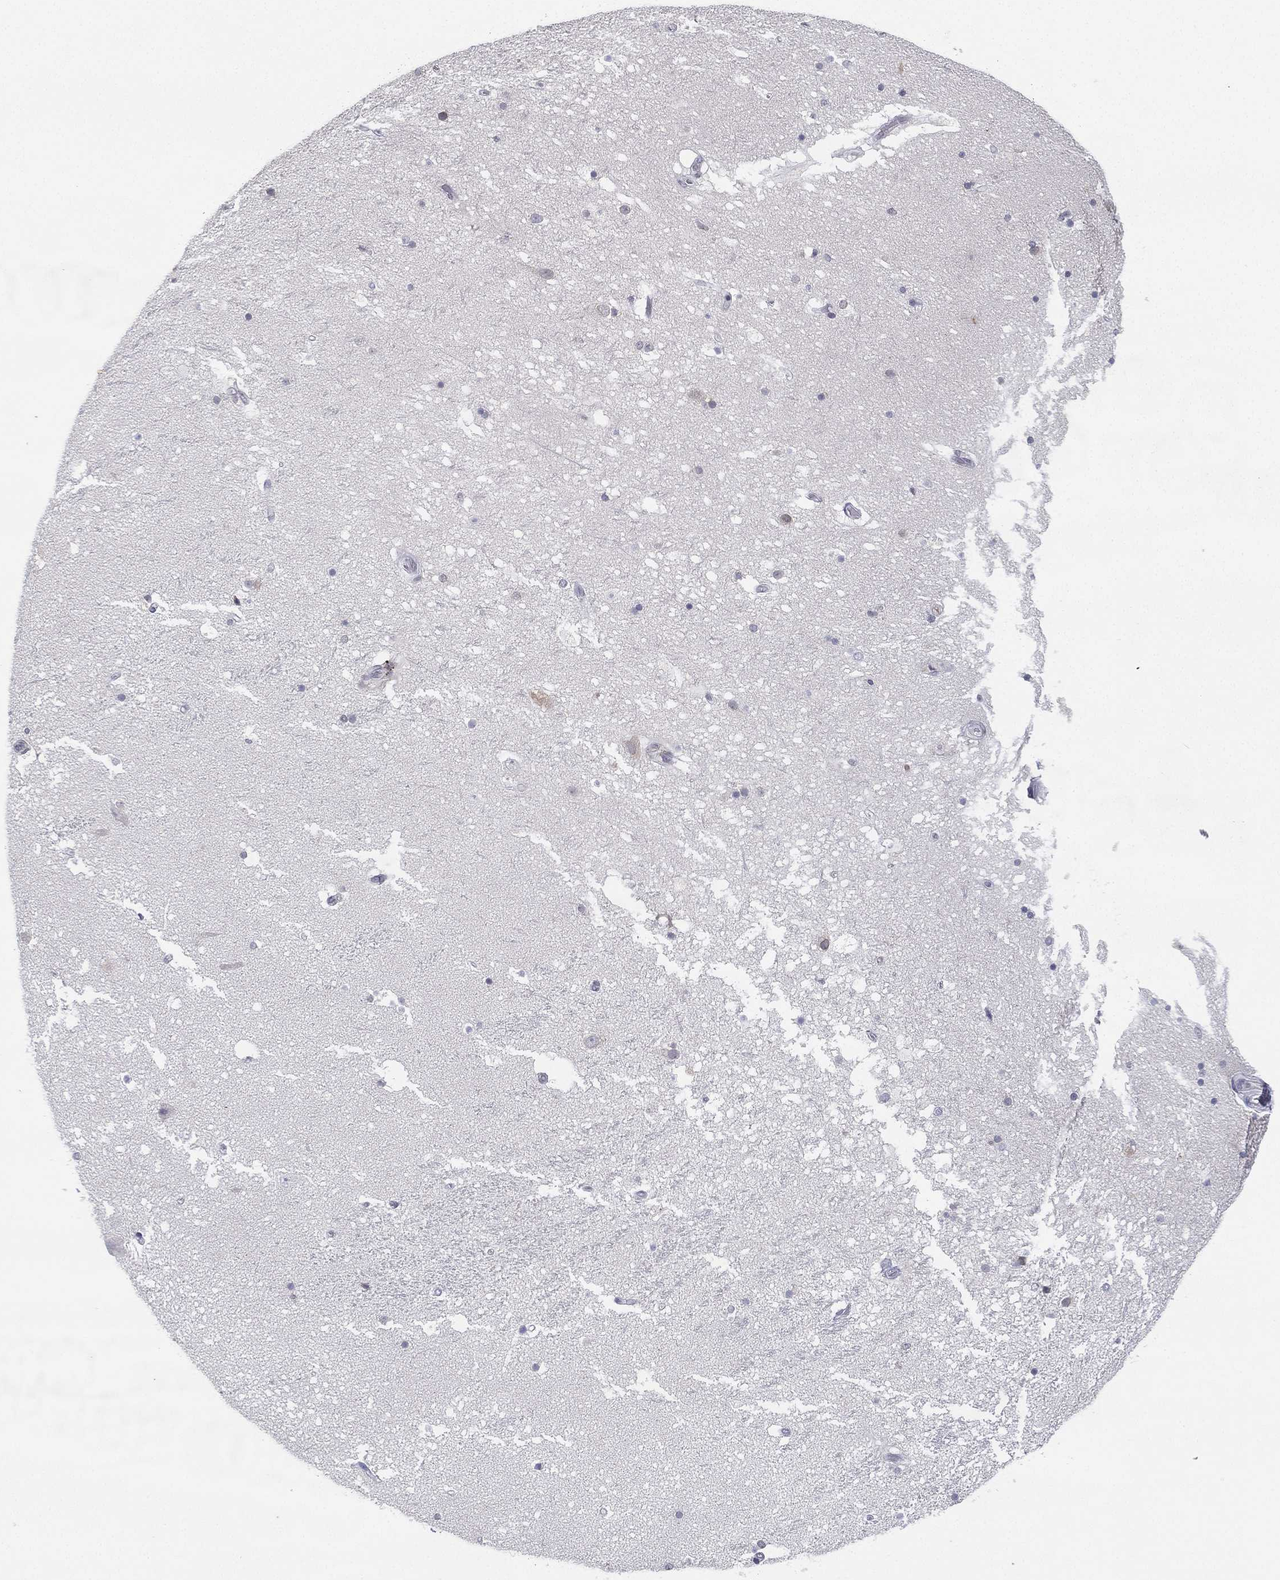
{"staining": {"intensity": "negative", "quantity": "none", "location": "none"}, "tissue": "hippocampus", "cell_type": "Glial cells", "image_type": "normal", "snomed": [{"axis": "morphology", "description": "Normal tissue, NOS"}, {"axis": "topography", "description": "Hippocampus"}], "caption": "Human hippocampus stained for a protein using immunohistochemistry (IHC) reveals no positivity in glial cells.", "gene": "MS4A8", "patient": {"sex": "male", "age": 51}}